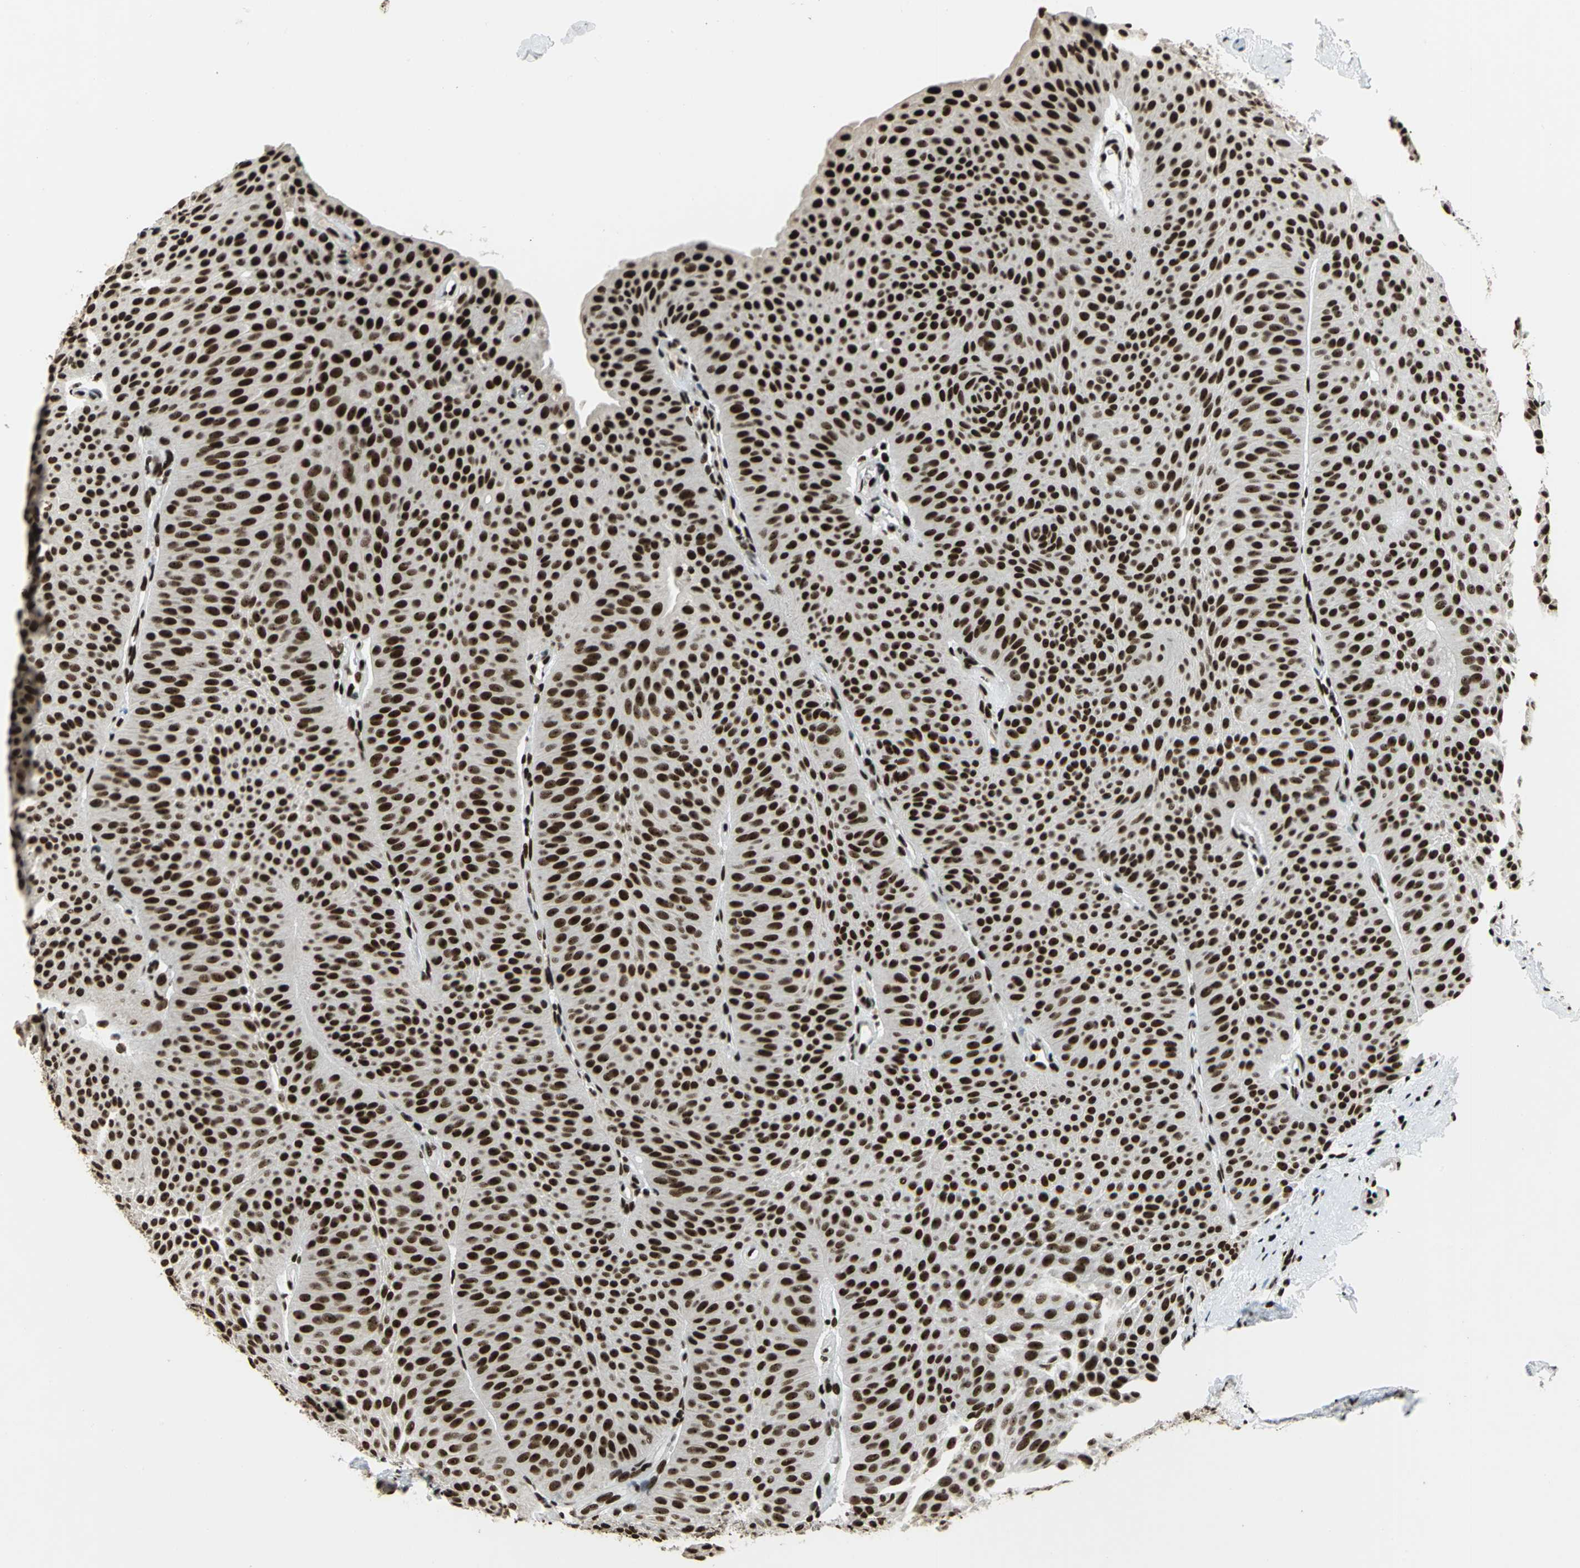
{"staining": {"intensity": "strong", "quantity": ">75%", "location": "nuclear"}, "tissue": "urothelial cancer", "cell_type": "Tumor cells", "image_type": "cancer", "snomed": [{"axis": "morphology", "description": "Urothelial carcinoma, Low grade"}, {"axis": "topography", "description": "Urinary bladder"}], "caption": "Urothelial cancer stained with DAB IHC exhibits high levels of strong nuclear expression in about >75% of tumor cells. The staining is performed using DAB (3,3'-diaminobenzidine) brown chromogen to label protein expression. The nuclei are counter-stained blue using hematoxylin.", "gene": "UBTF", "patient": {"sex": "female", "age": 60}}